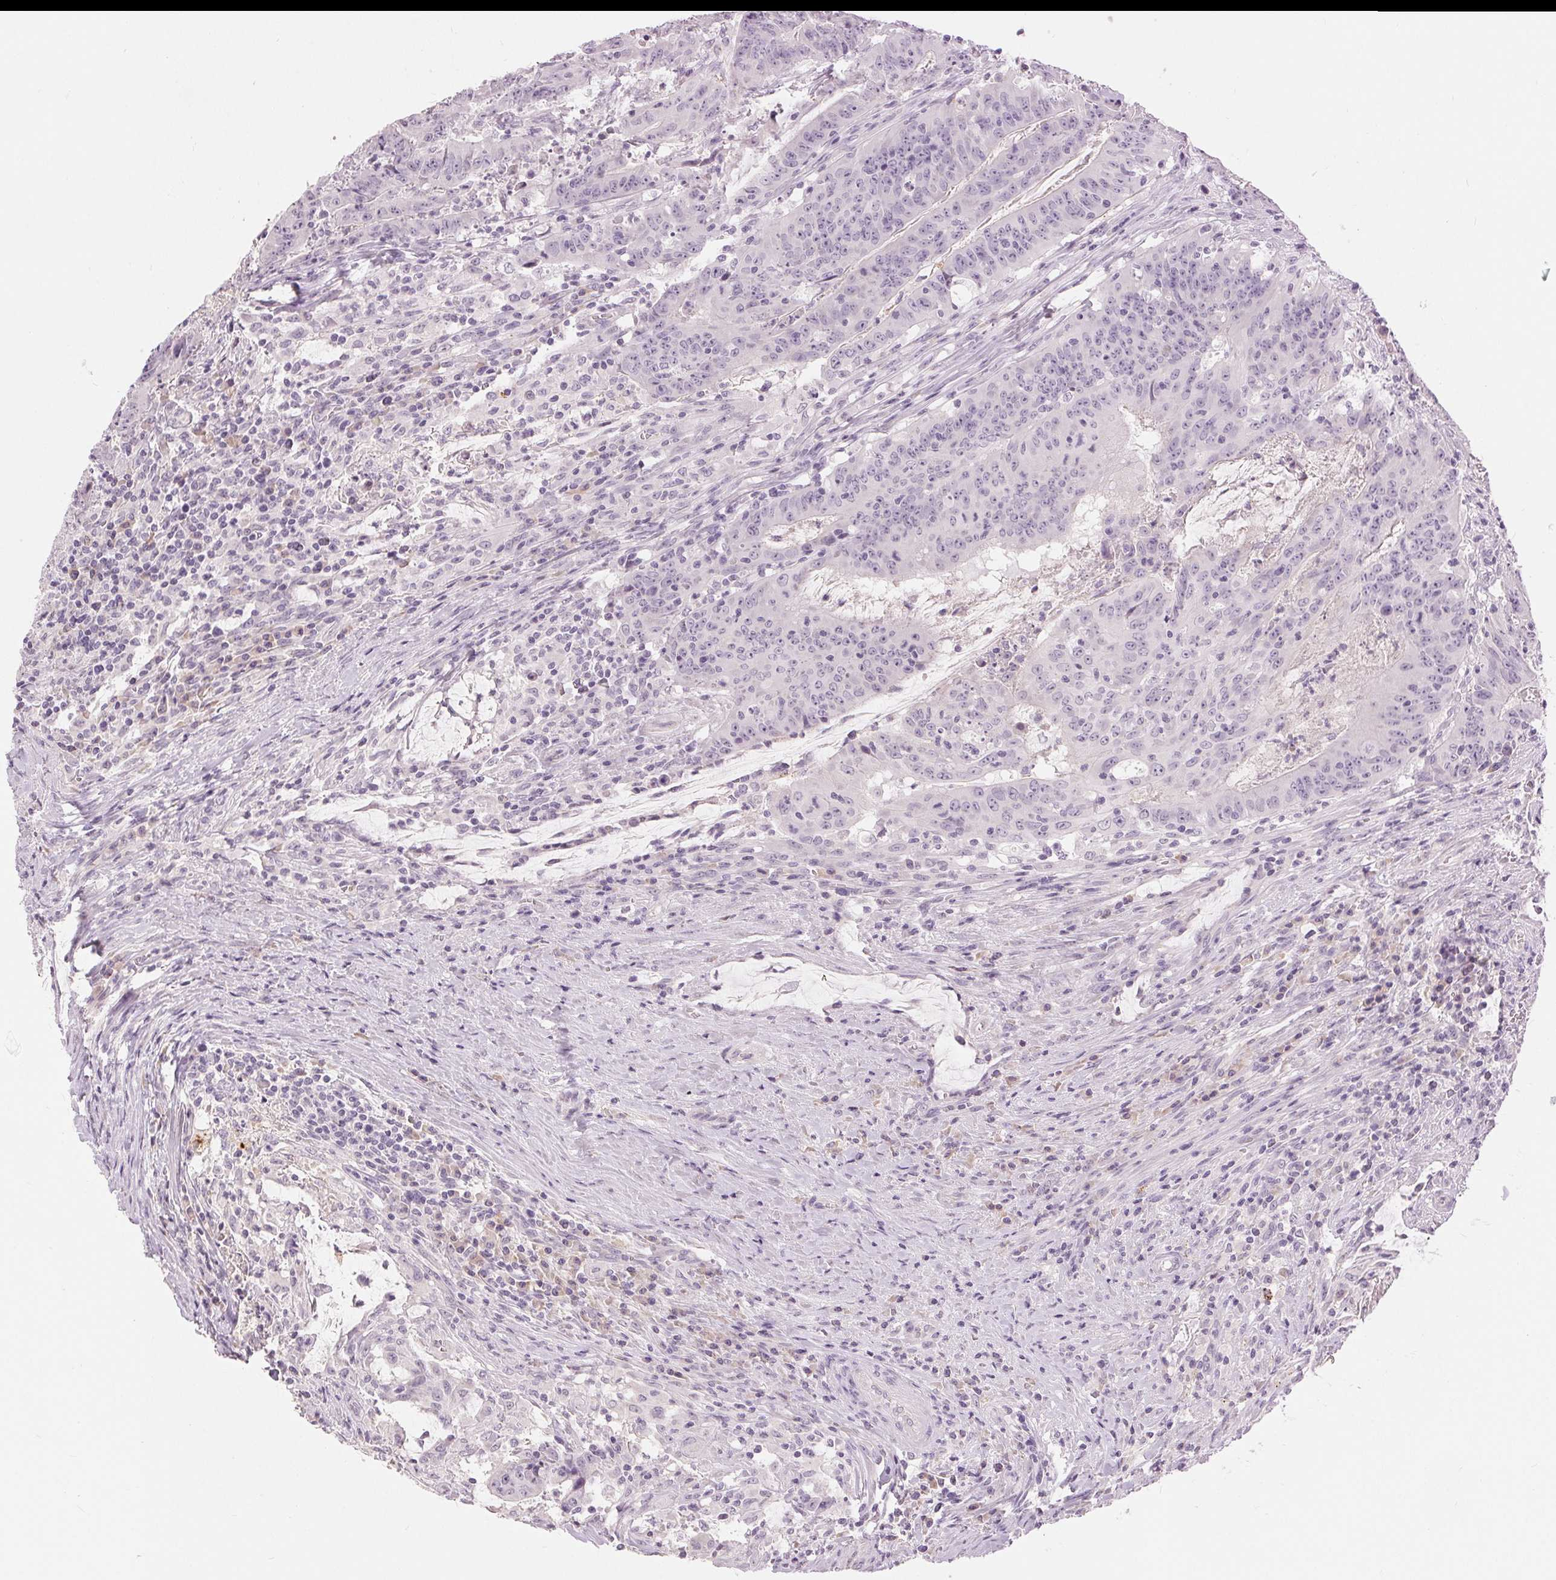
{"staining": {"intensity": "negative", "quantity": "none", "location": "none"}, "tissue": "colorectal cancer", "cell_type": "Tumor cells", "image_type": "cancer", "snomed": [{"axis": "morphology", "description": "Adenocarcinoma, NOS"}, {"axis": "topography", "description": "Colon"}], "caption": "Immunohistochemistry micrograph of neoplastic tissue: human colorectal cancer (adenocarcinoma) stained with DAB (3,3'-diaminobenzidine) displays no significant protein expression in tumor cells.", "gene": "DSG3", "patient": {"sex": "male", "age": 33}}